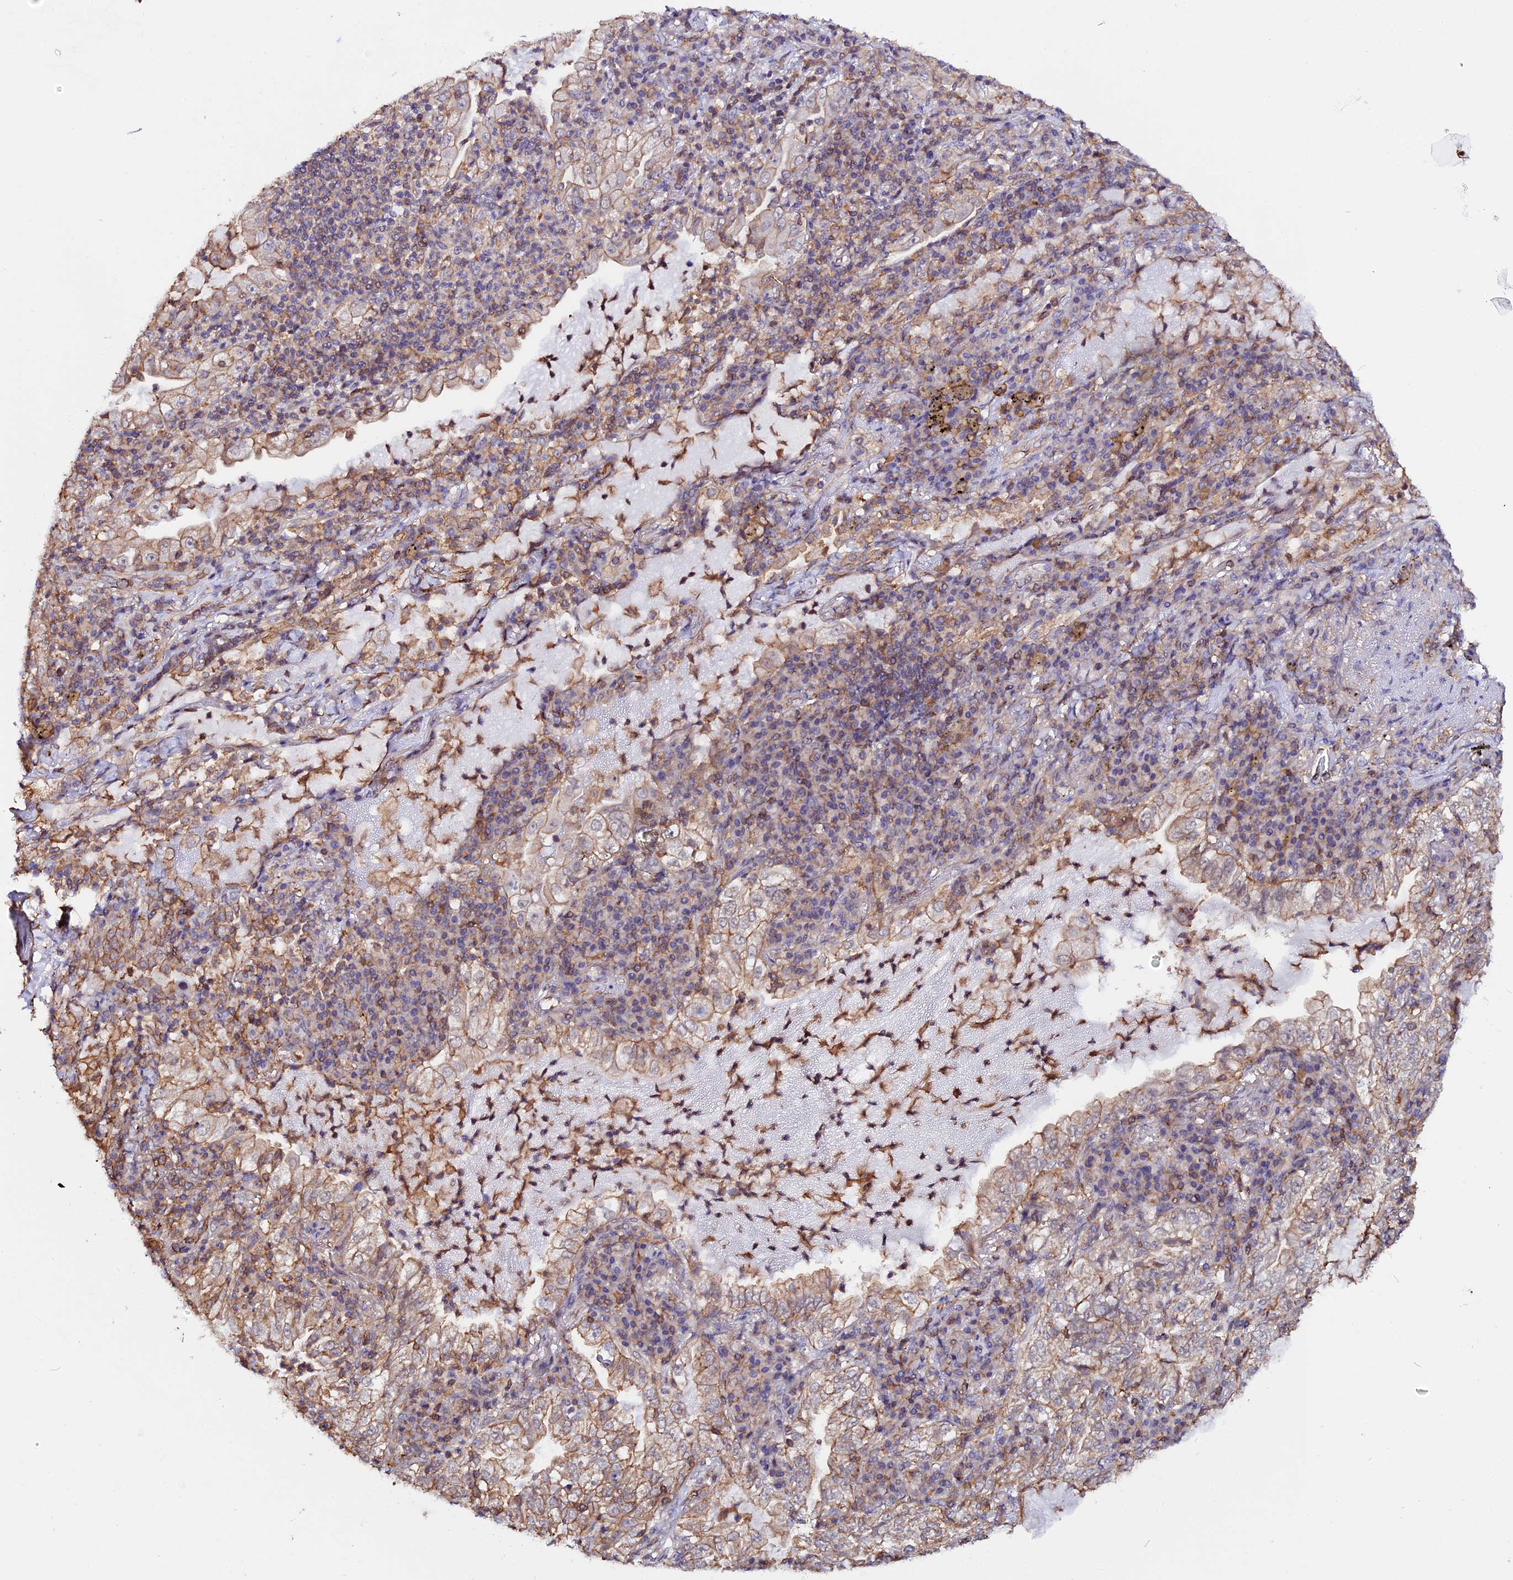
{"staining": {"intensity": "moderate", "quantity": "25%-75%", "location": "cytoplasmic/membranous"}, "tissue": "lung cancer", "cell_type": "Tumor cells", "image_type": "cancer", "snomed": [{"axis": "morphology", "description": "Adenocarcinoma, NOS"}, {"axis": "topography", "description": "Lung"}], "caption": "This image demonstrates lung adenocarcinoma stained with immunohistochemistry to label a protein in brown. The cytoplasmic/membranous of tumor cells show moderate positivity for the protein. Nuclei are counter-stained blue.", "gene": "USP17L15", "patient": {"sex": "female", "age": 73}}